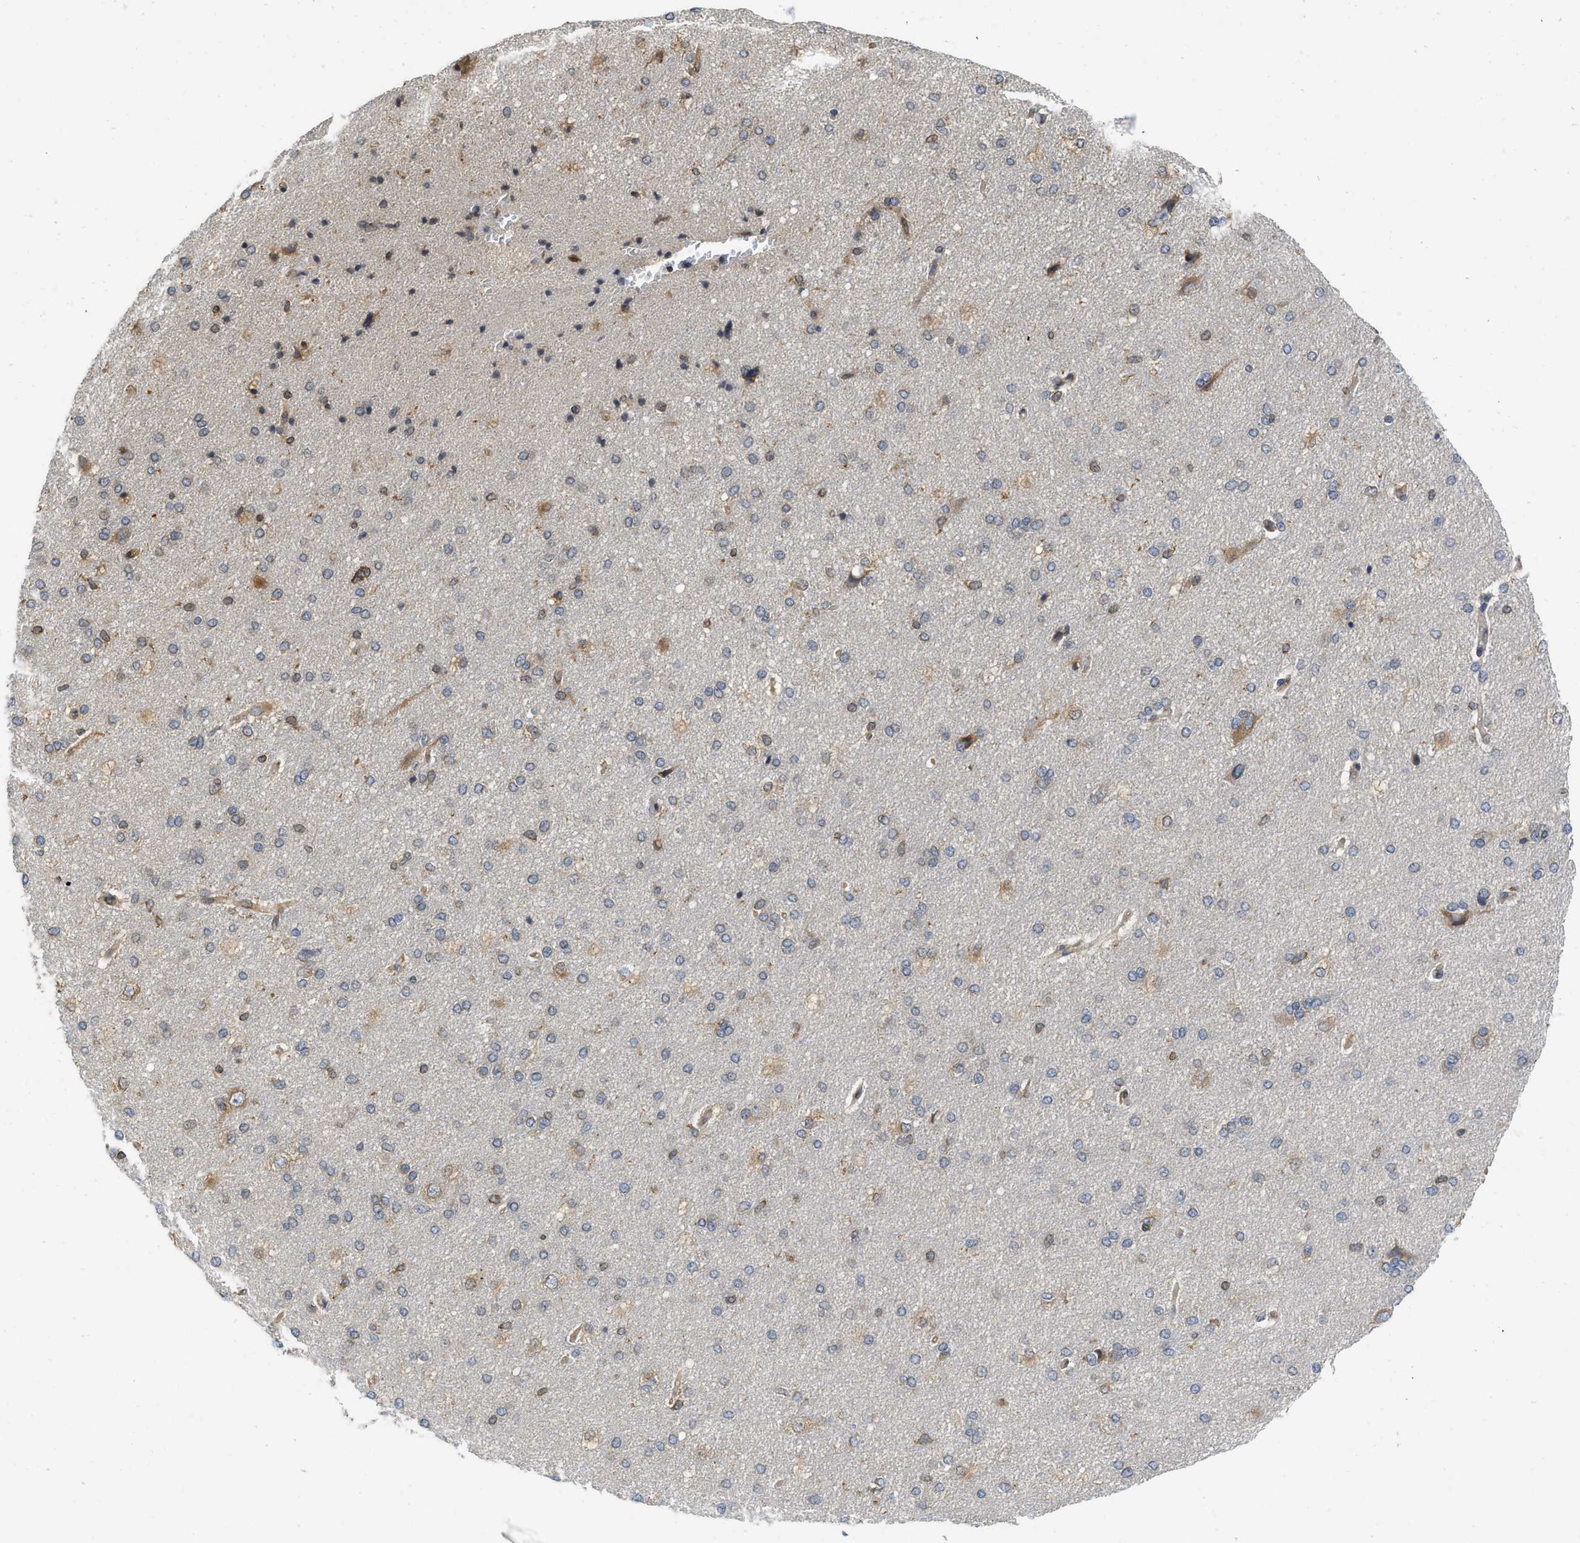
{"staining": {"intensity": "moderate", "quantity": ">75%", "location": "cytoplasmic/membranous"}, "tissue": "cerebral cortex", "cell_type": "Endothelial cells", "image_type": "normal", "snomed": [{"axis": "morphology", "description": "Normal tissue, NOS"}, {"axis": "topography", "description": "Cerebral cortex"}], "caption": "A medium amount of moderate cytoplasmic/membranous staining is present in about >75% of endothelial cells in benign cerebral cortex.", "gene": "BCAP31", "patient": {"sex": "male", "age": 62}}